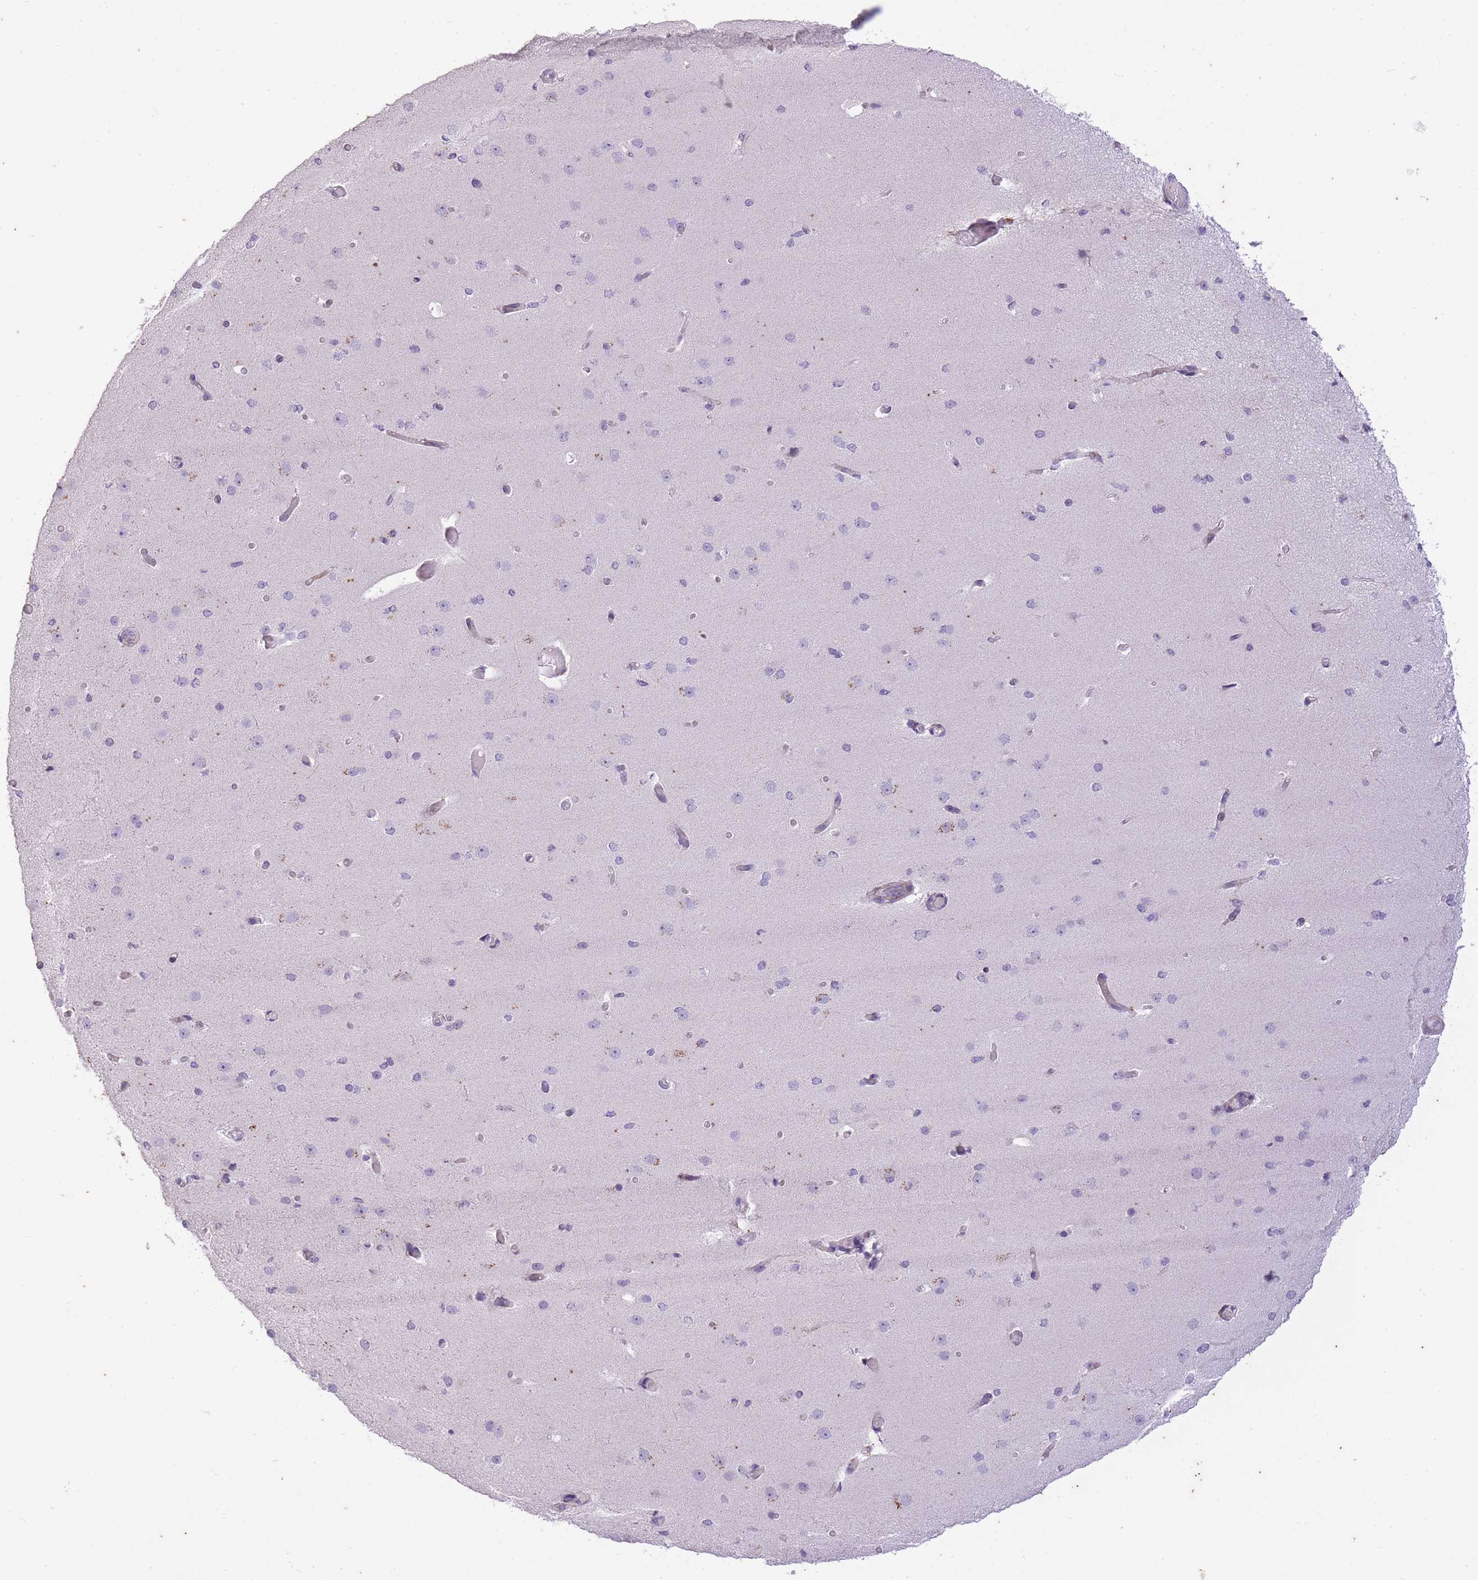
{"staining": {"intensity": "negative", "quantity": "none", "location": "none"}, "tissue": "cerebral cortex", "cell_type": "Endothelial cells", "image_type": "normal", "snomed": [{"axis": "morphology", "description": "Normal tissue, NOS"}, {"axis": "morphology", "description": "Inflammation, NOS"}, {"axis": "topography", "description": "Cerebral cortex"}], "caption": "Human cerebral cortex stained for a protein using immunohistochemistry reveals no positivity in endothelial cells.", "gene": "CNTNAP3B", "patient": {"sex": "male", "age": 6}}